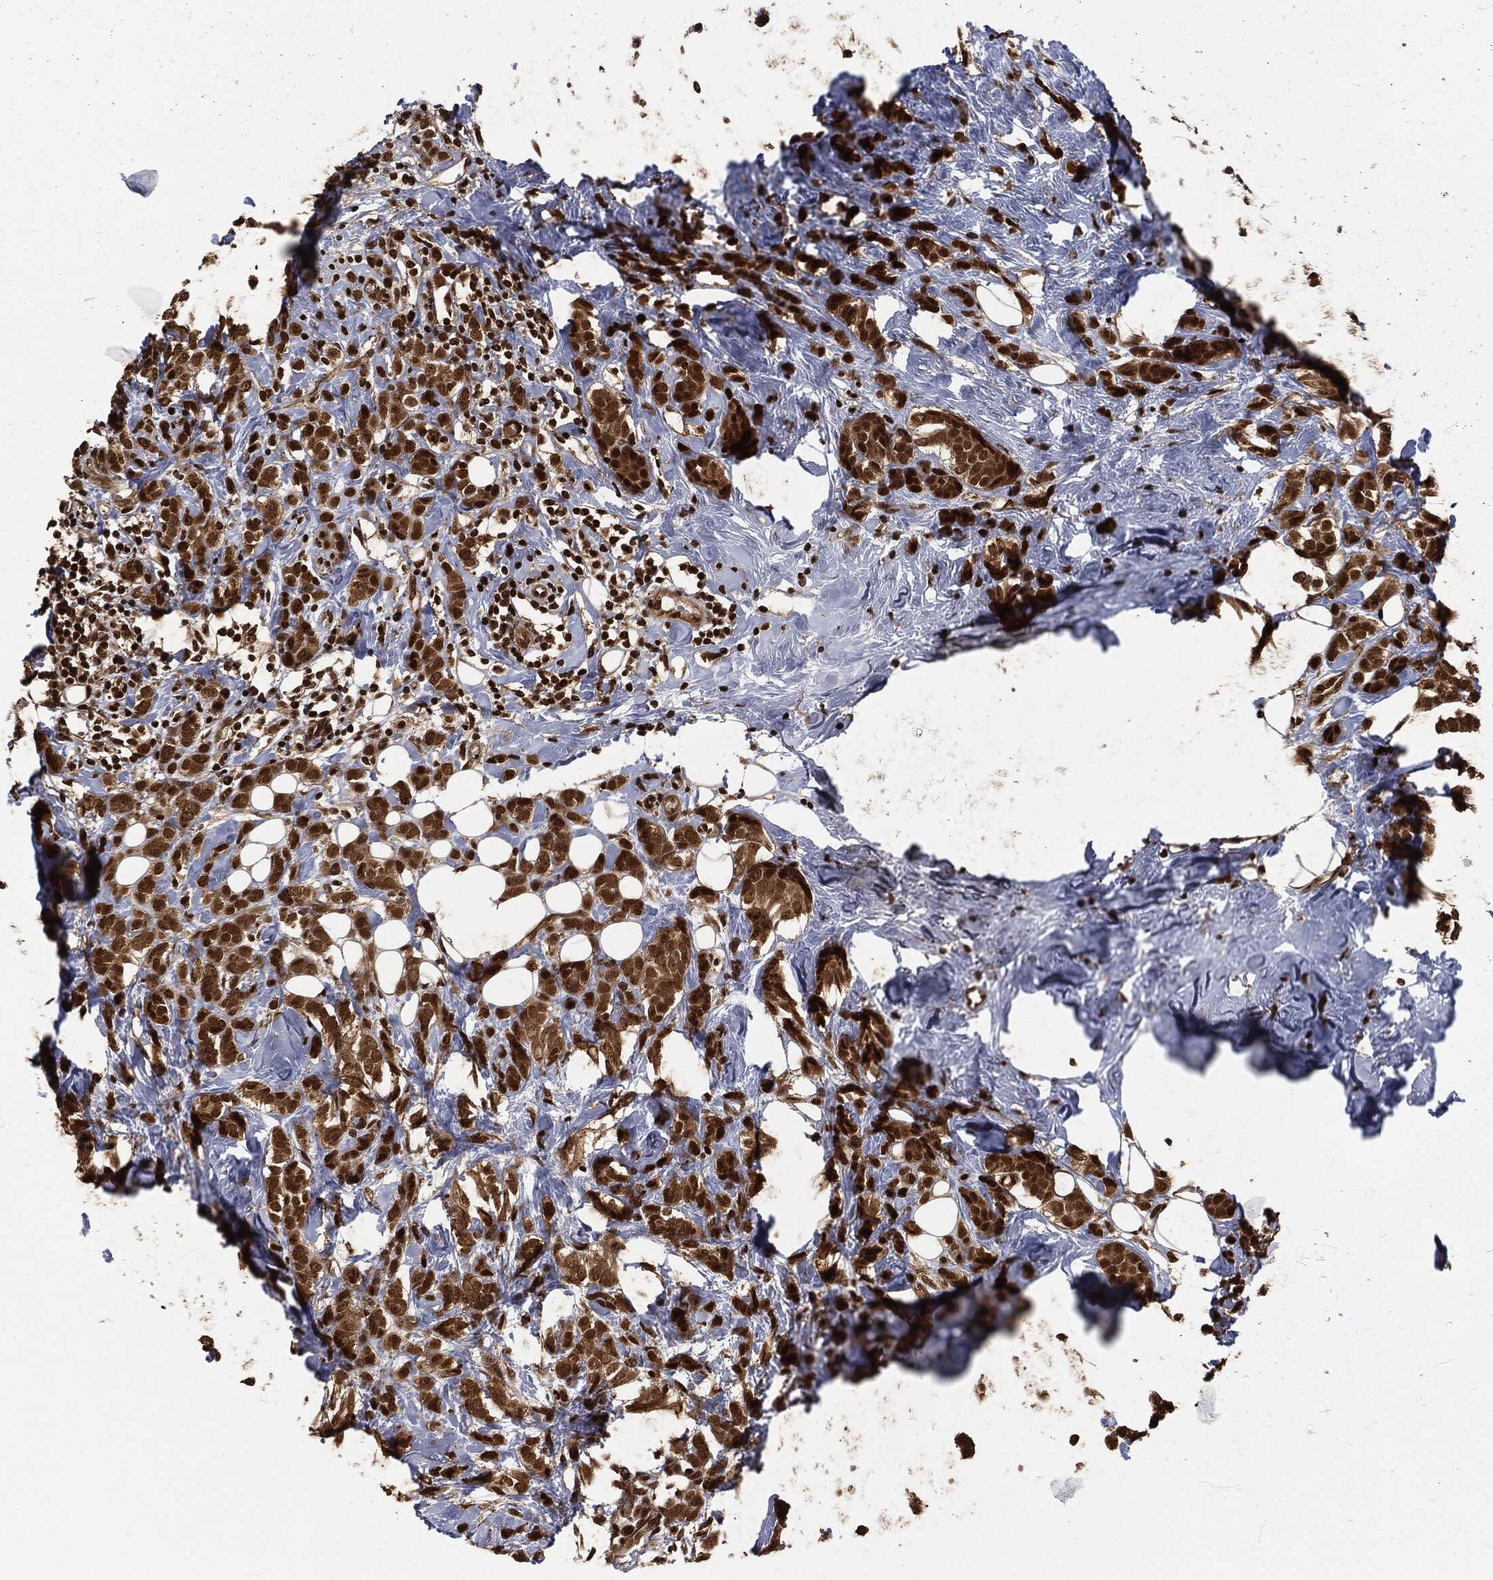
{"staining": {"intensity": "strong", "quantity": ">75%", "location": "cytoplasmic/membranous,nuclear"}, "tissue": "breast cancer", "cell_type": "Tumor cells", "image_type": "cancer", "snomed": [{"axis": "morphology", "description": "Lobular carcinoma"}, {"axis": "topography", "description": "Breast"}], "caption": "Immunohistochemistry (IHC) photomicrograph of lobular carcinoma (breast) stained for a protein (brown), which exhibits high levels of strong cytoplasmic/membranous and nuclear expression in about >75% of tumor cells.", "gene": "NGRN", "patient": {"sex": "female", "age": 49}}